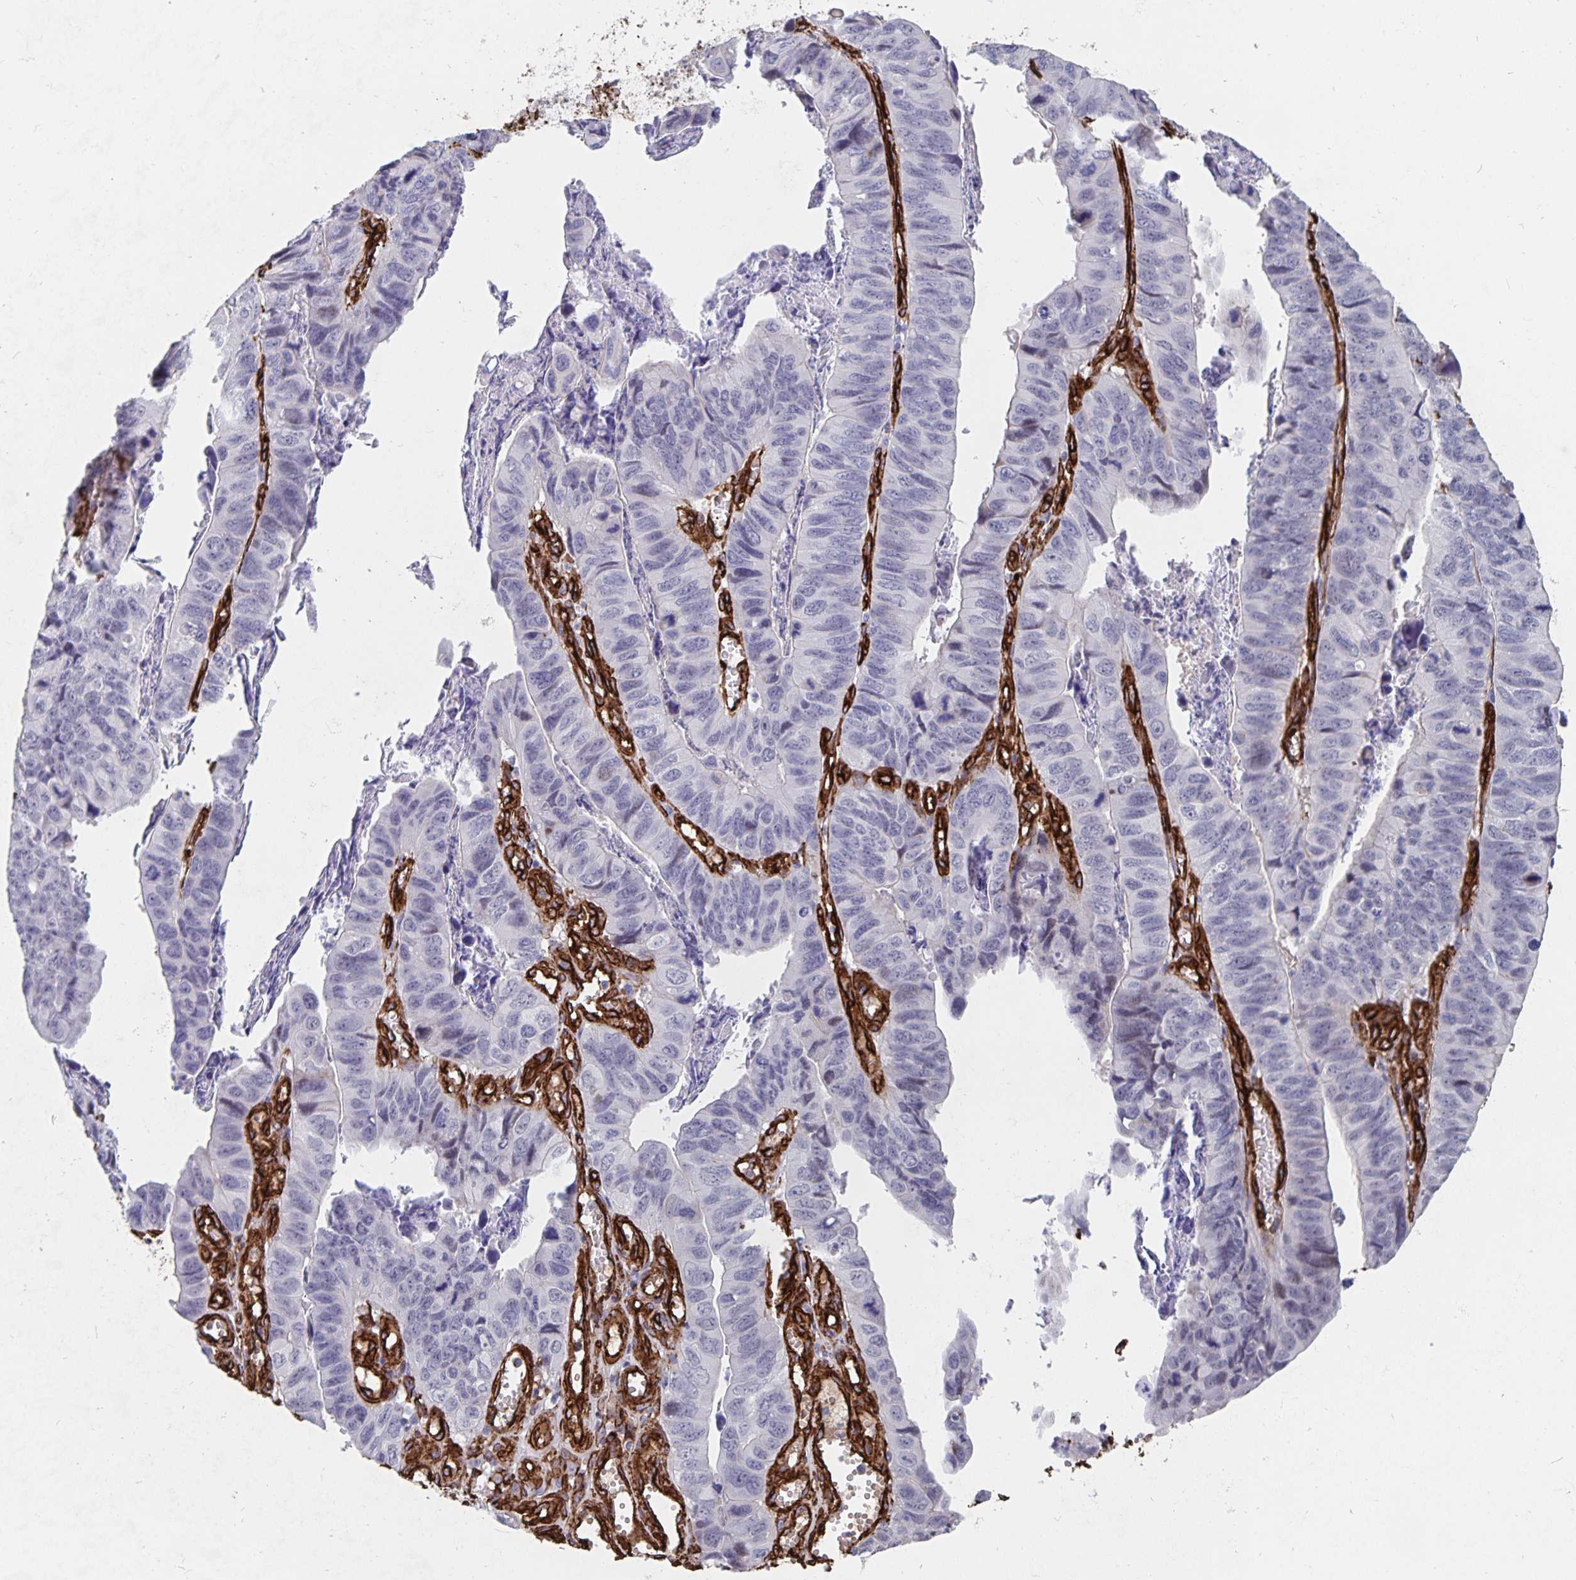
{"staining": {"intensity": "negative", "quantity": "none", "location": "none"}, "tissue": "stomach cancer", "cell_type": "Tumor cells", "image_type": "cancer", "snomed": [{"axis": "morphology", "description": "Adenocarcinoma, NOS"}, {"axis": "topography", "description": "Stomach, lower"}], "caption": "This is an immunohistochemistry (IHC) histopathology image of human stomach cancer (adenocarcinoma). There is no staining in tumor cells.", "gene": "DCHS2", "patient": {"sex": "male", "age": 77}}